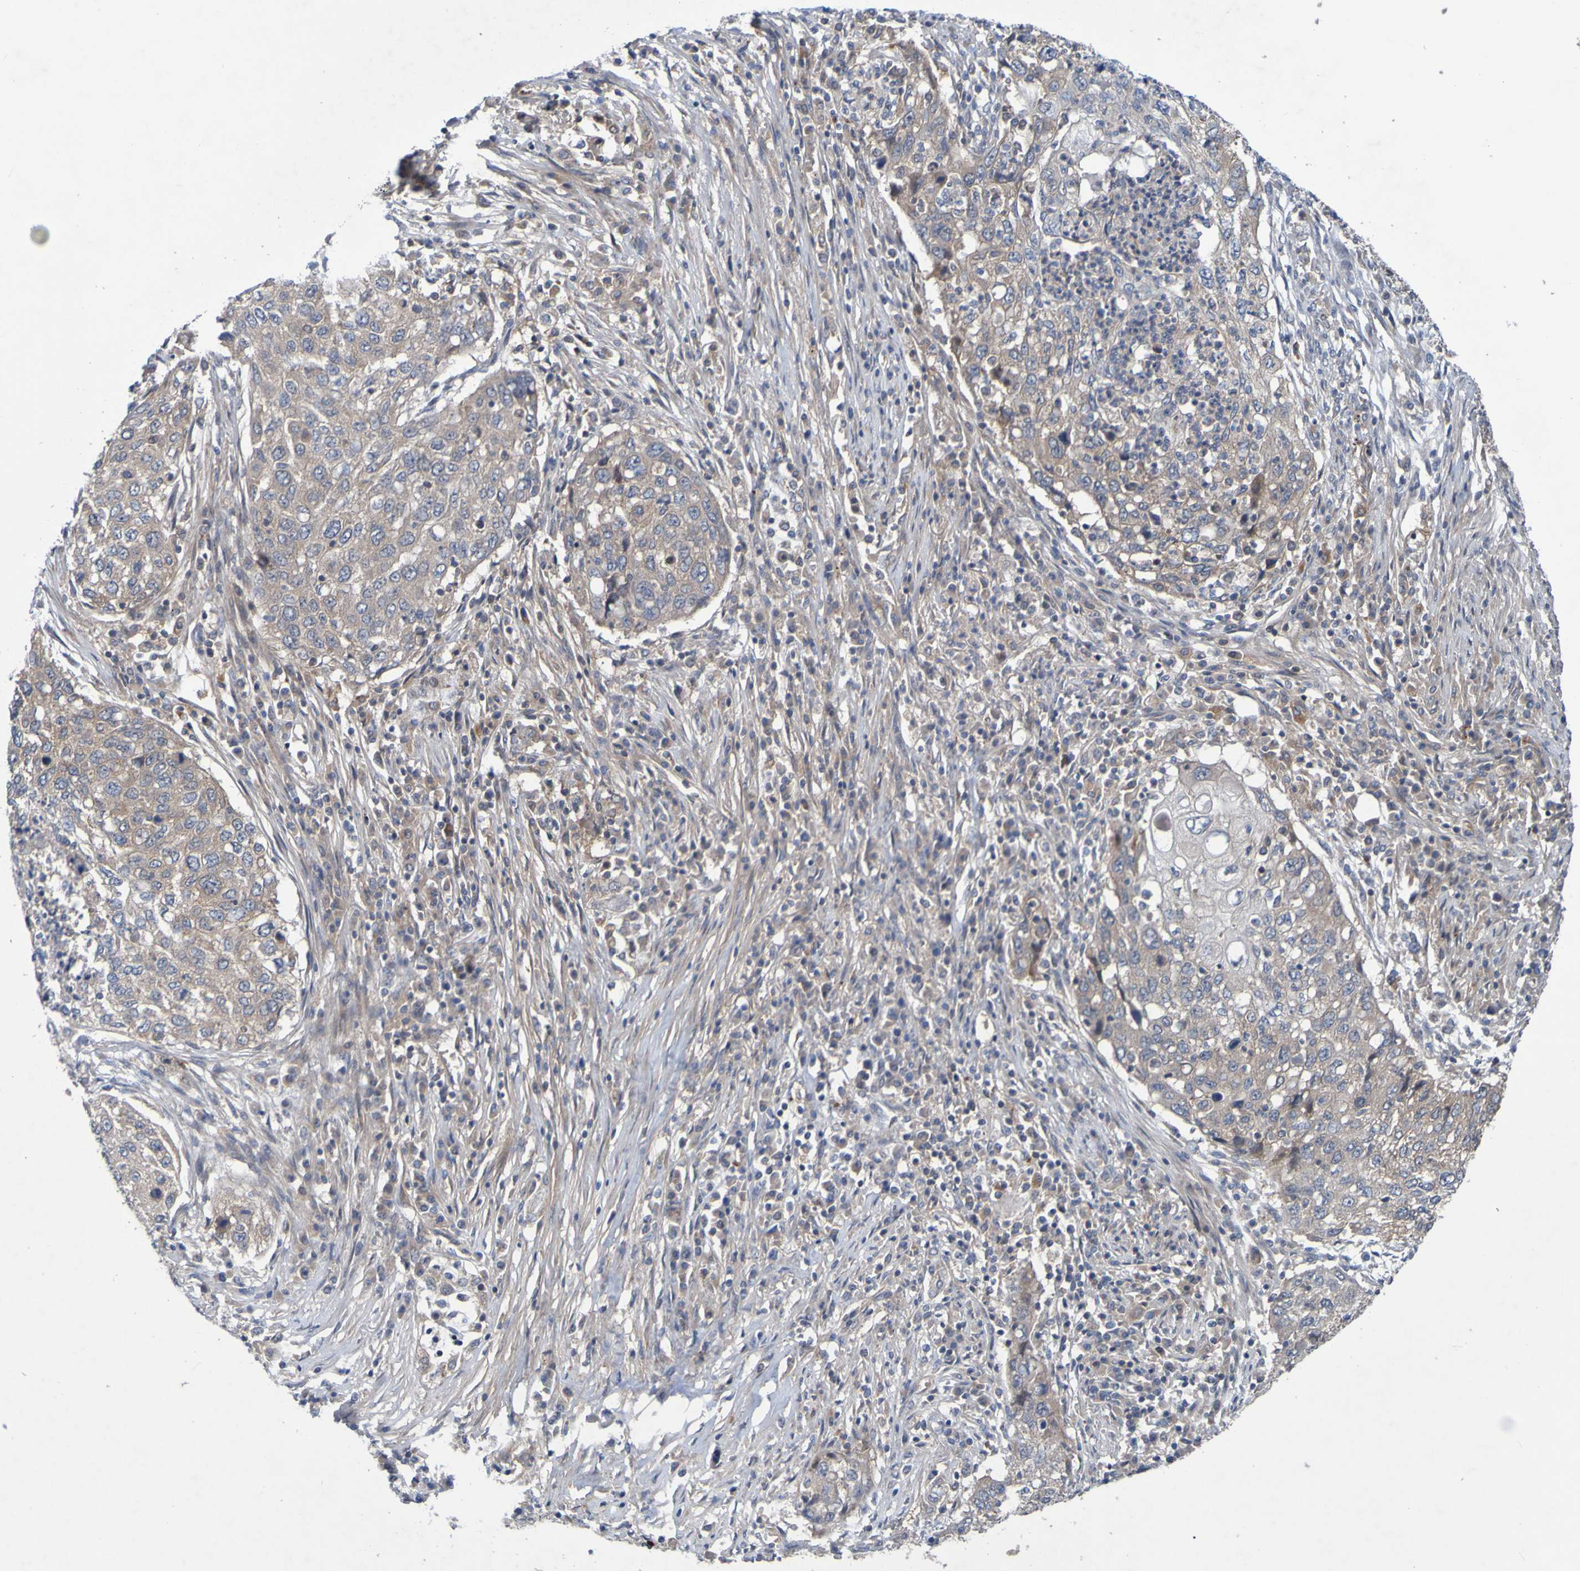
{"staining": {"intensity": "weak", "quantity": ">75%", "location": "cytoplasmic/membranous"}, "tissue": "lung cancer", "cell_type": "Tumor cells", "image_type": "cancer", "snomed": [{"axis": "morphology", "description": "Squamous cell carcinoma, NOS"}, {"axis": "topography", "description": "Lung"}], "caption": "Lung squamous cell carcinoma stained with a protein marker shows weak staining in tumor cells.", "gene": "SDK1", "patient": {"sex": "female", "age": 63}}